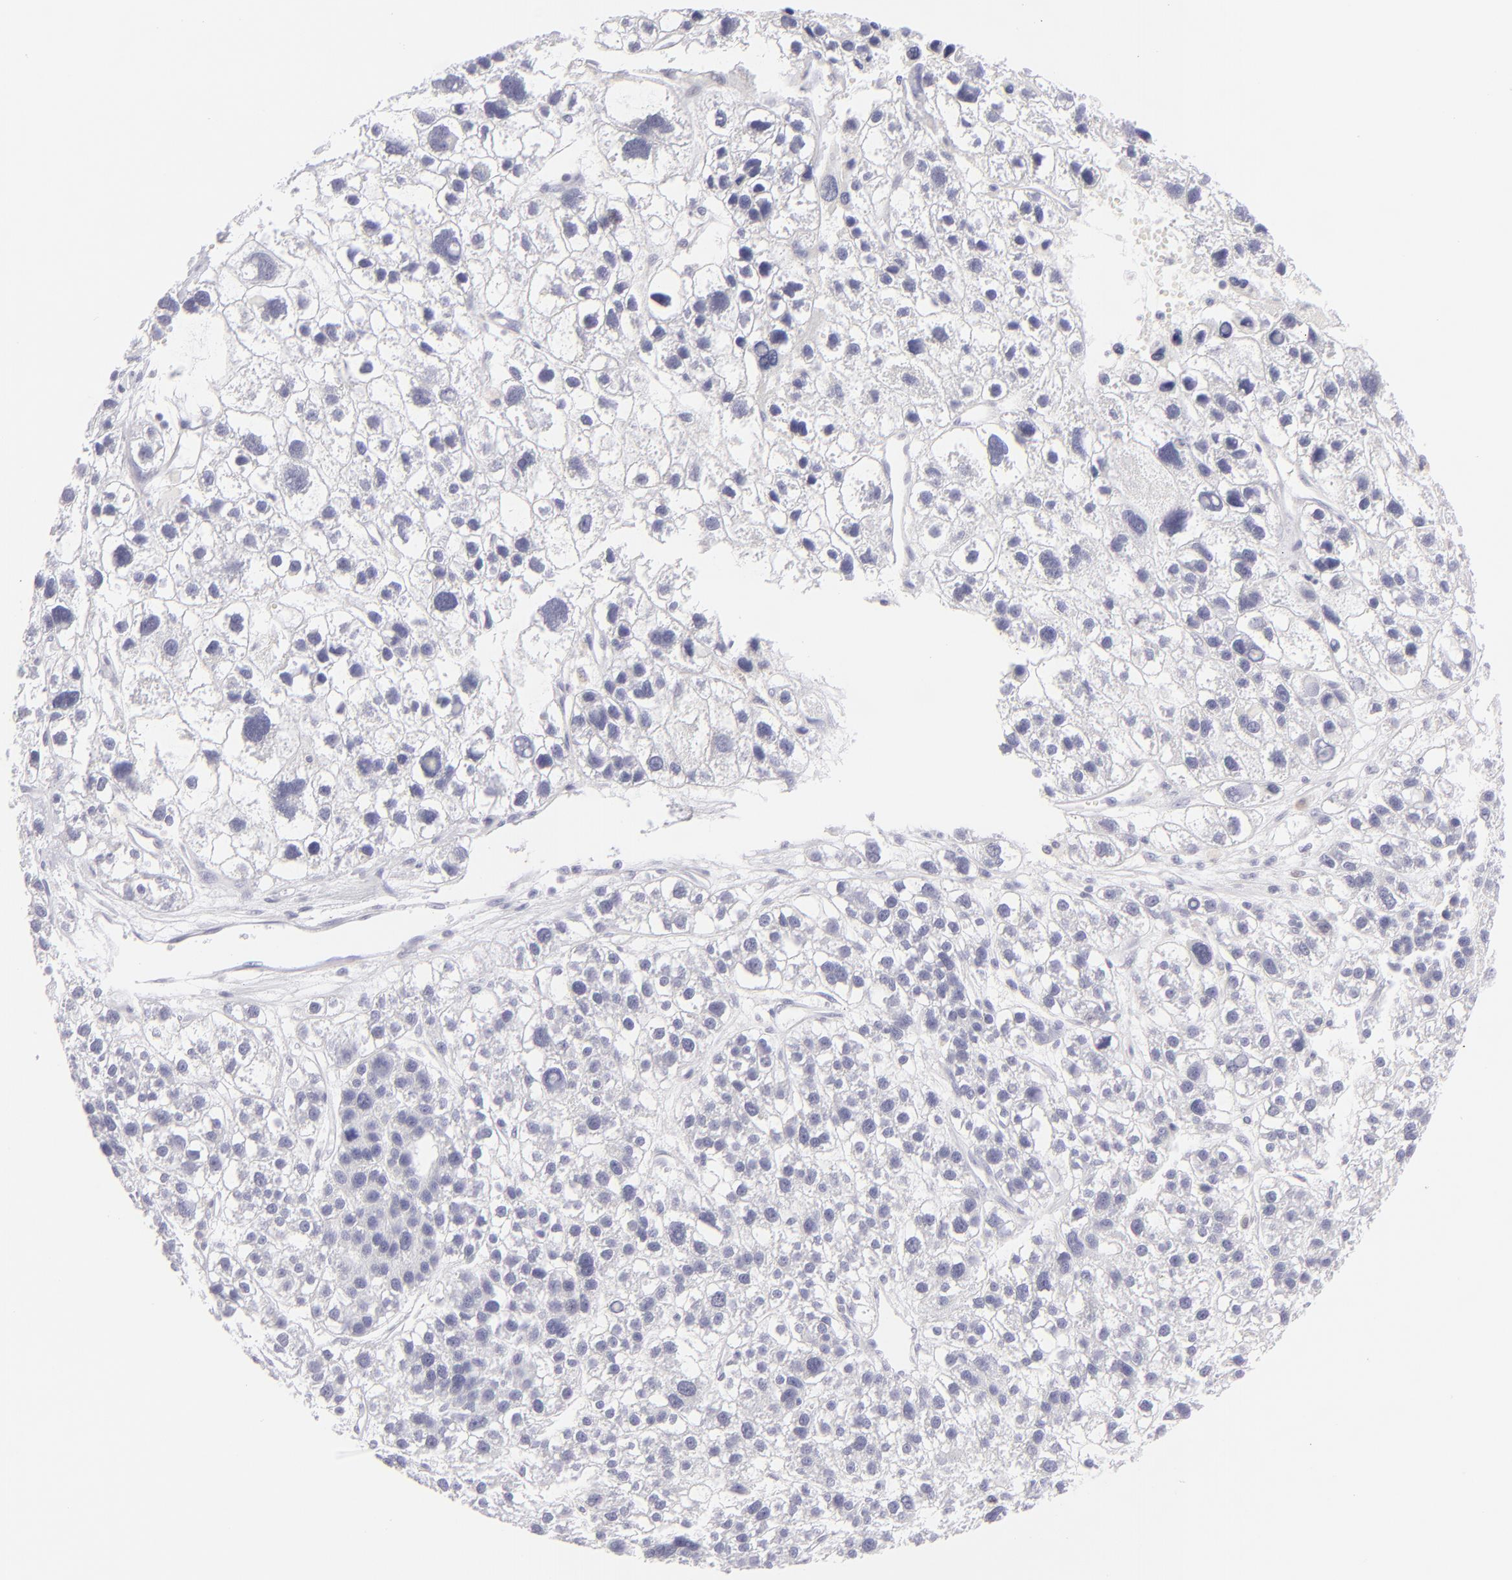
{"staining": {"intensity": "negative", "quantity": "none", "location": "none"}, "tissue": "liver cancer", "cell_type": "Tumor cells", "image_type": "cancer", "snomed": [{"axis": "morphology", "description": "Carcinoma, Hepatocellular, NOS"}, {"axis": "topography", "description": "Liver"}], "caption": "Immunohistochemistry photomicrograph of liver hepatocellular carcinoma stained for a protein (brown), which reveals no staining in tumor cells.", "gene": "FCER2", "patient": {"sex": "female", "age": 85}}